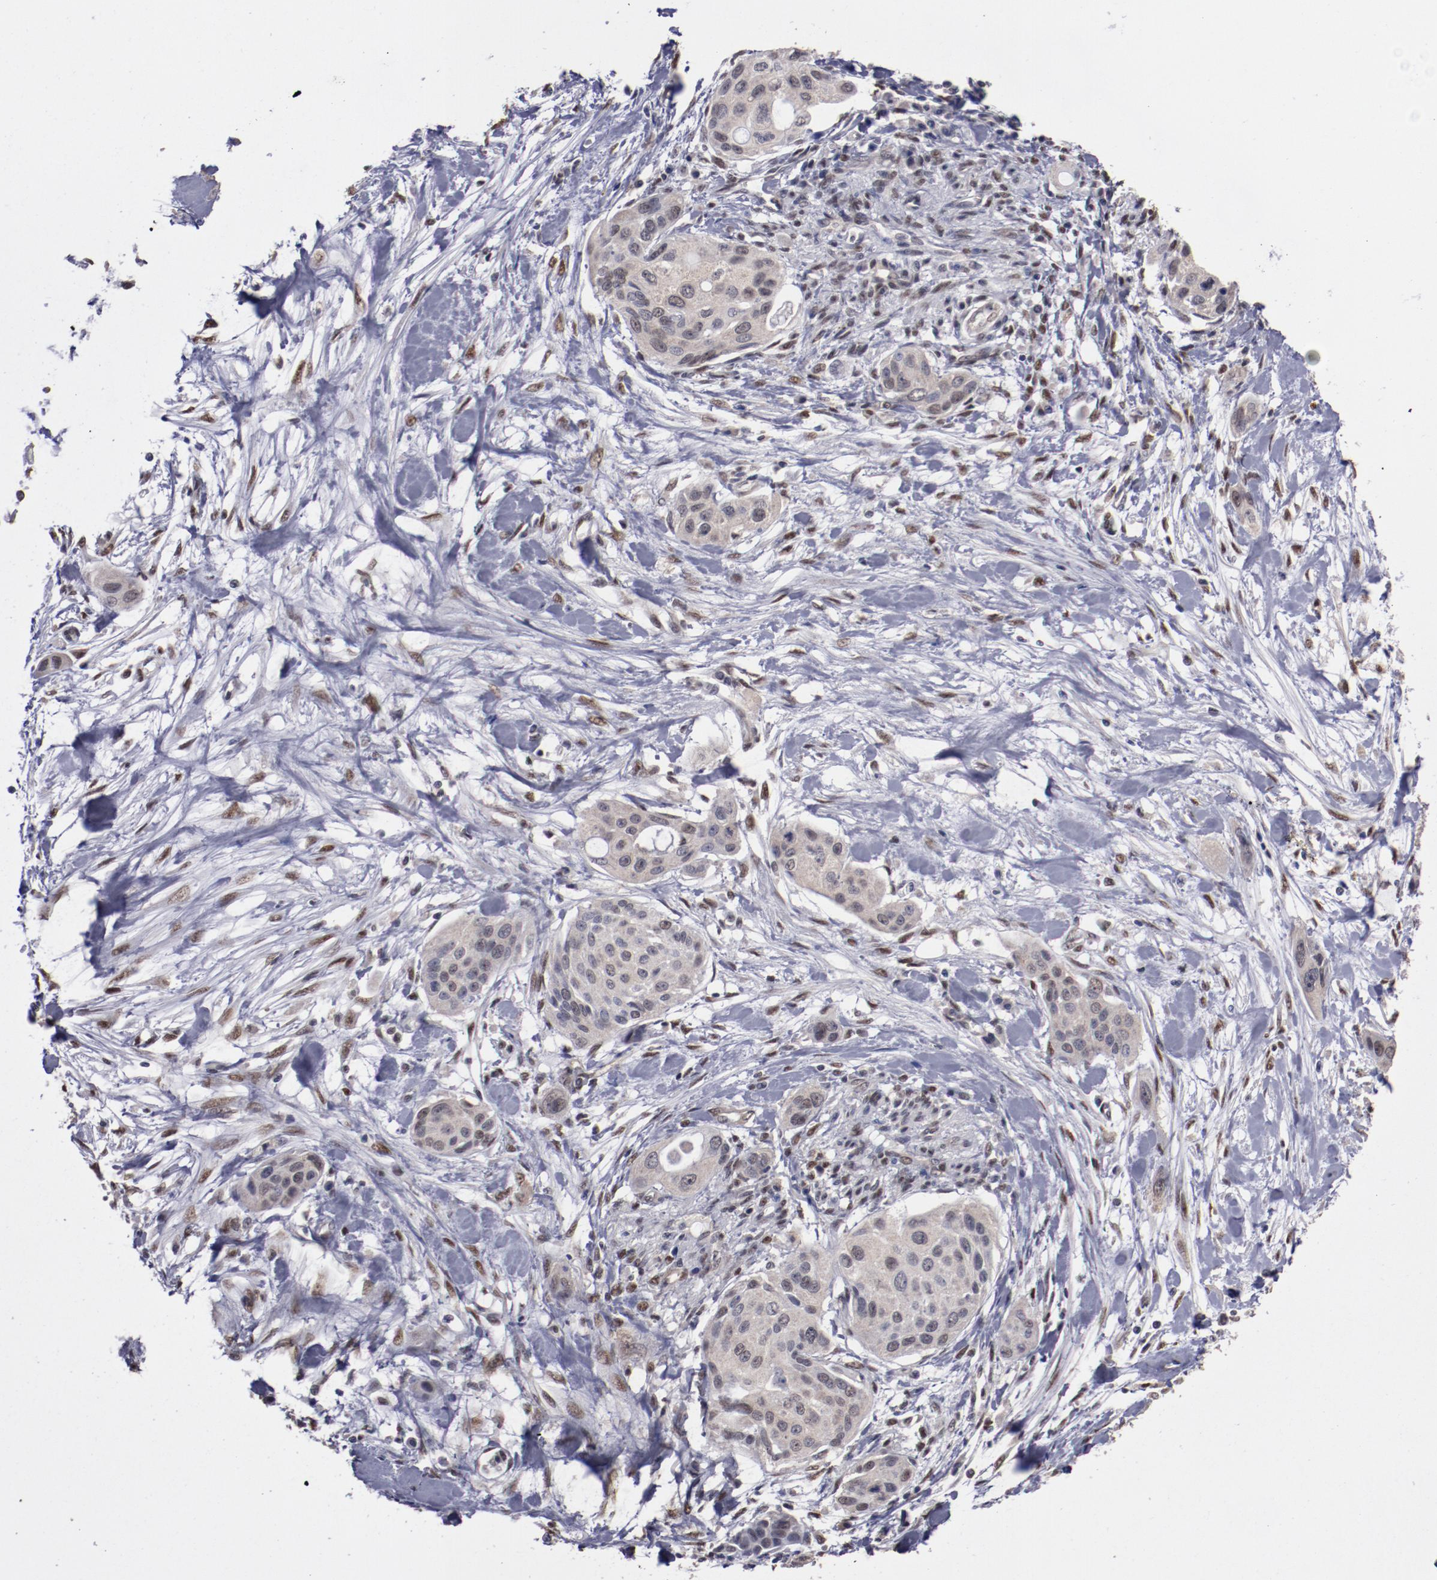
{"staining": {"intensity": "weak", "quantity": "25%-75%", "location": "cytoplasmic/membranous,nuclear"}, "tissue": "pancreatic cancer", "cell_type": "Tumor cells", "image_type": "cancer", "snomed": [{"axis": "morphology", "description": "Adenocarcinoma, NOS"}, {"axis": "topography", "description": "Pancreas"}], "caption": "Pancreatic cancer stained with IHC exhibits weak cytoplasmic/membranous and nuclear staining in about 25%-75% of tumor cells. The protein of interest is stained brown, and the nuclei are stained in blue (DAB (3,3'-diaminobenzidine) IHC with brightfield microscopy, high magnification).", "gene": "ARNT", "patient": {"sex": "female", "age": 60}}